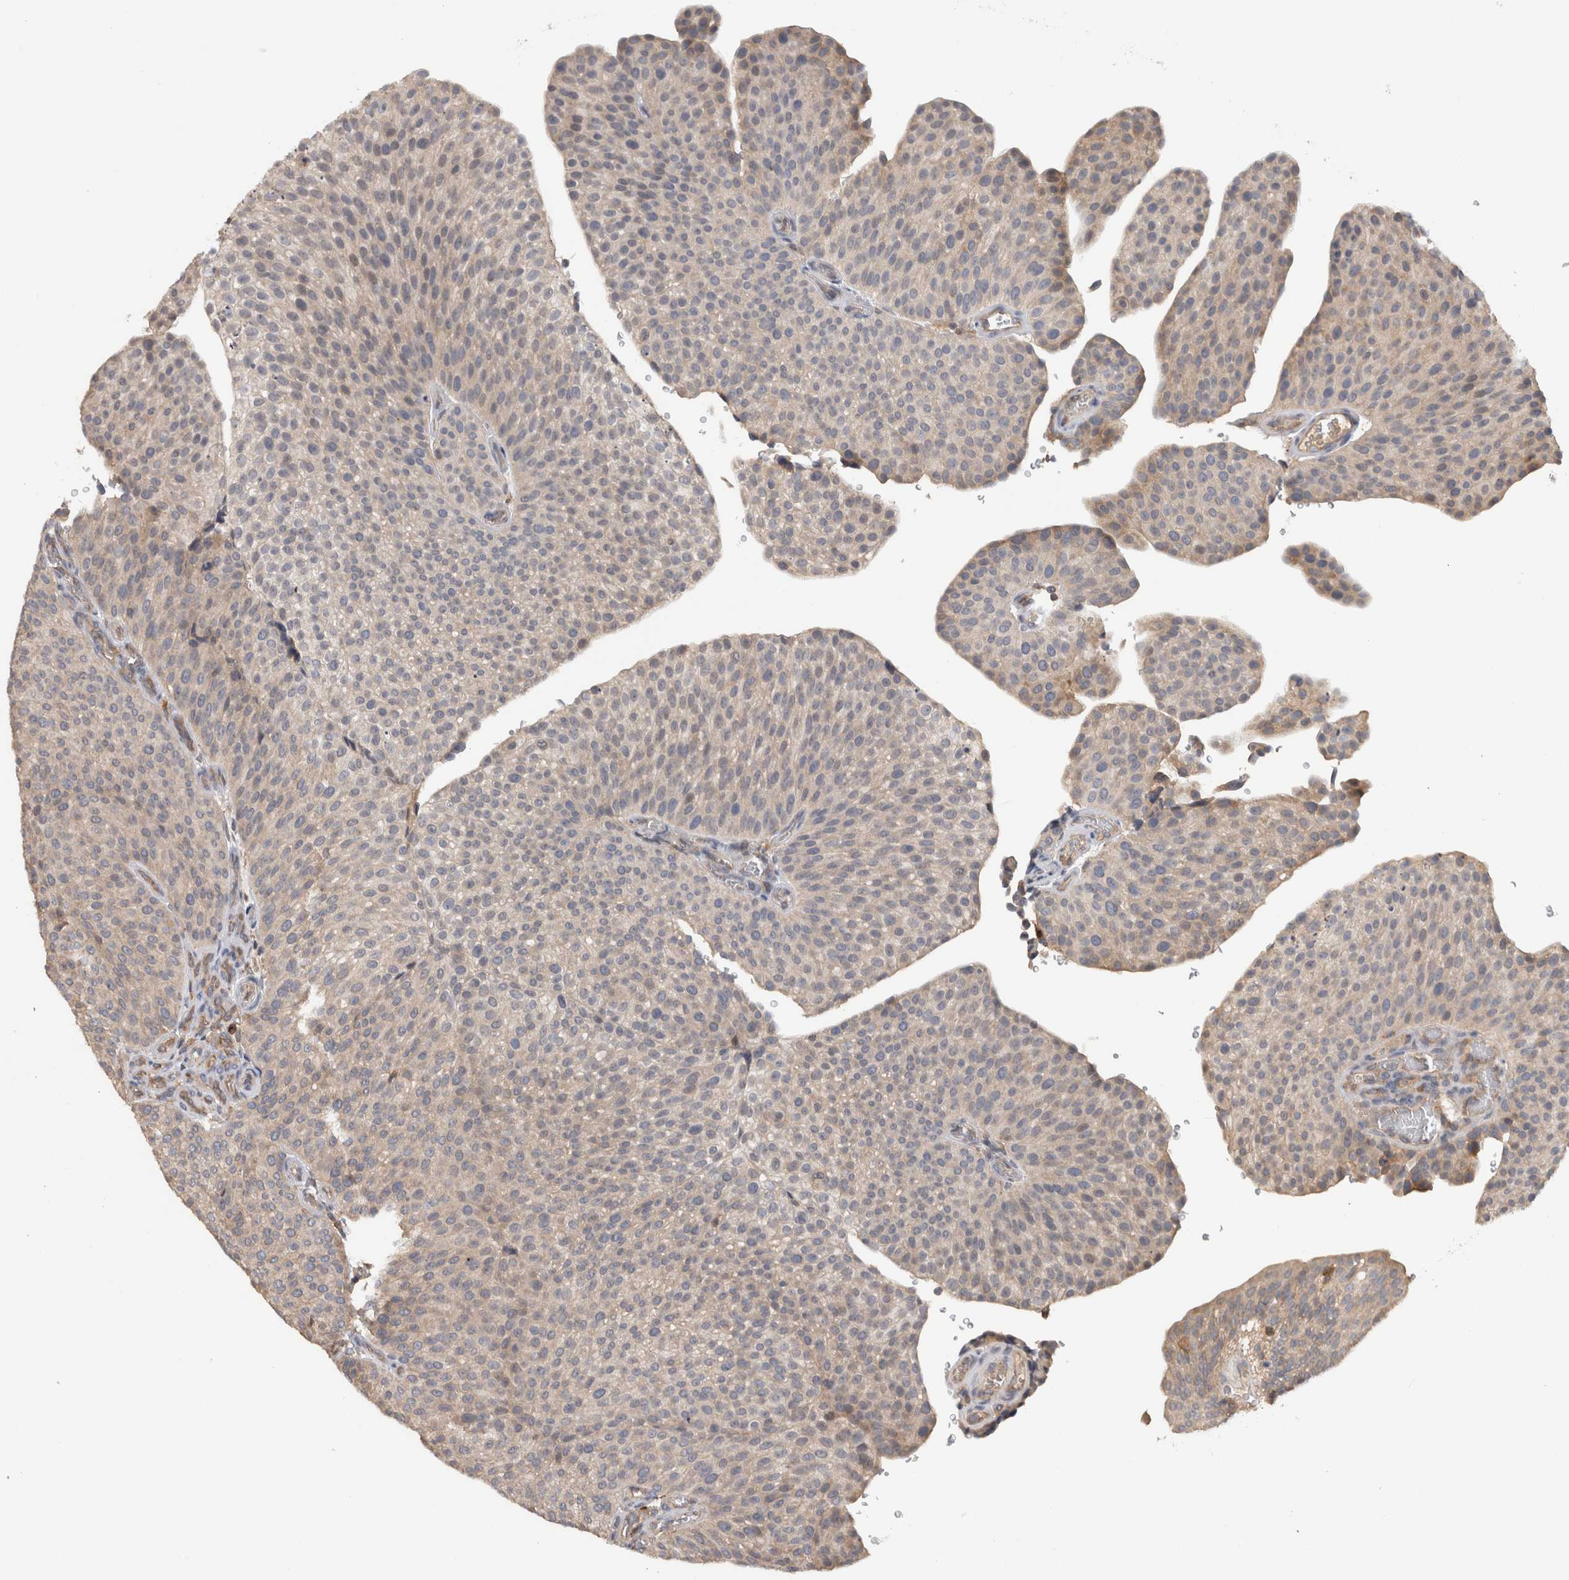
{"staining": {"intensity": "weak", "quantity": "<25%", "location": "cytoplasmic/membranous"}, "tissue": "urothelial cancer", "cell_type": "Tumor cells", "image_type": "cancer", "snomed": [{"axis": "morphology", "description": "Normal tissue, NOS"}, {"axis": "morphology", "description": "Urothelial carcinoma, Low grade"}, {"axis": "topography", "description": "Smooth muscle"}, {"axis": "topography", "description": "Urinary bladder"}], "caption": "High power microscopy micrograph of an immunohistochemistry photomicrograph of urothelial cancer, revealing no significant positivity in tumor cells. (Immunohistochemistry, brightfield microscopy, high magnification).", "gene": "TARBP1", "patient": {"sex": "male", "age": 60}}